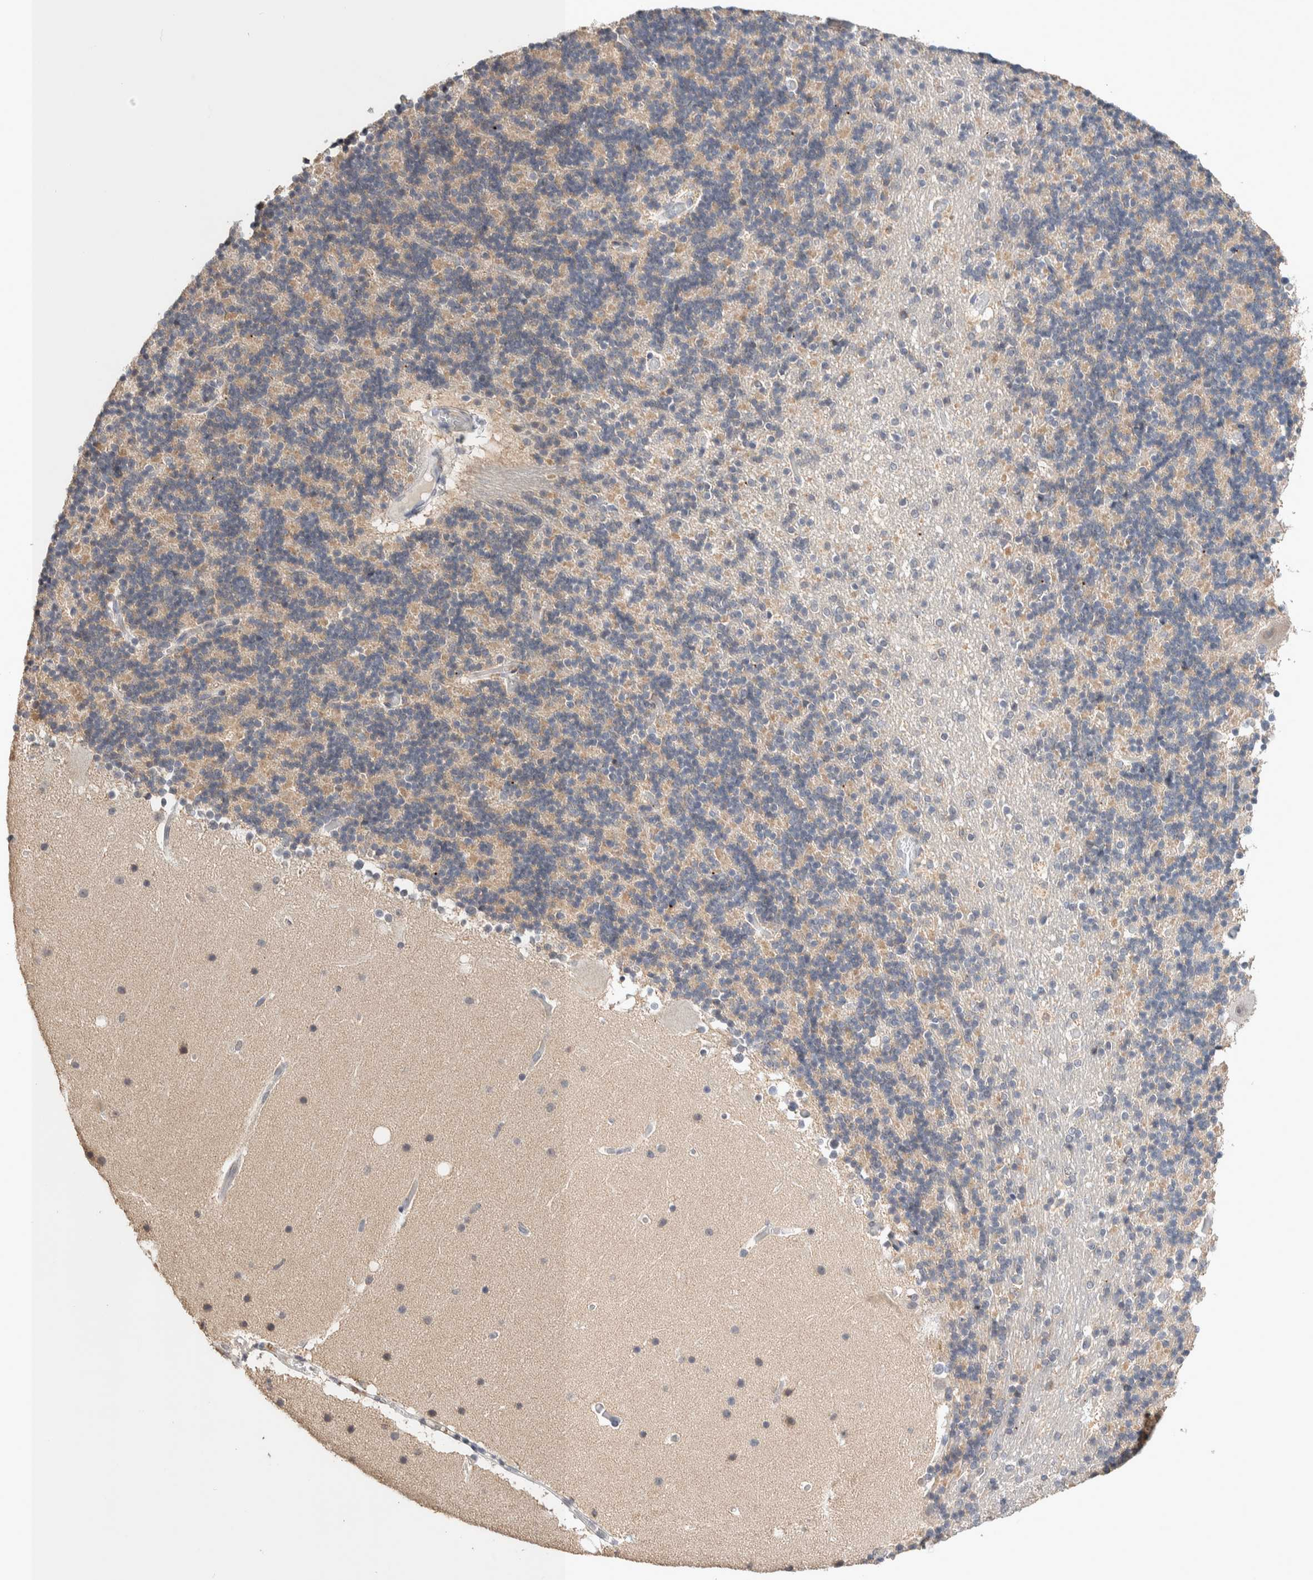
{"staining": {"intensity": "weak", "quantity": "<25%", "location": "cytoplasmic/membranous"}, "tissue": "cerebellum", "cell_type": "Cells in granular layer", "image_type": "normal", "snomed": [{"axis": "morphology", "description": "Normal tissue, NOS"}, {"axis": "topography", "description": "Cerebellum"}], "caption": "Histopathology image shows no protein expression in cells in granular layer of benign cerebellum. (DAB (3,3'-diaminobenzidine) immunohistochemistry (IHC) with hematoxylin counter stain).", "gene": "CRAT", "patient": {"sex": "male", "age": 57}}